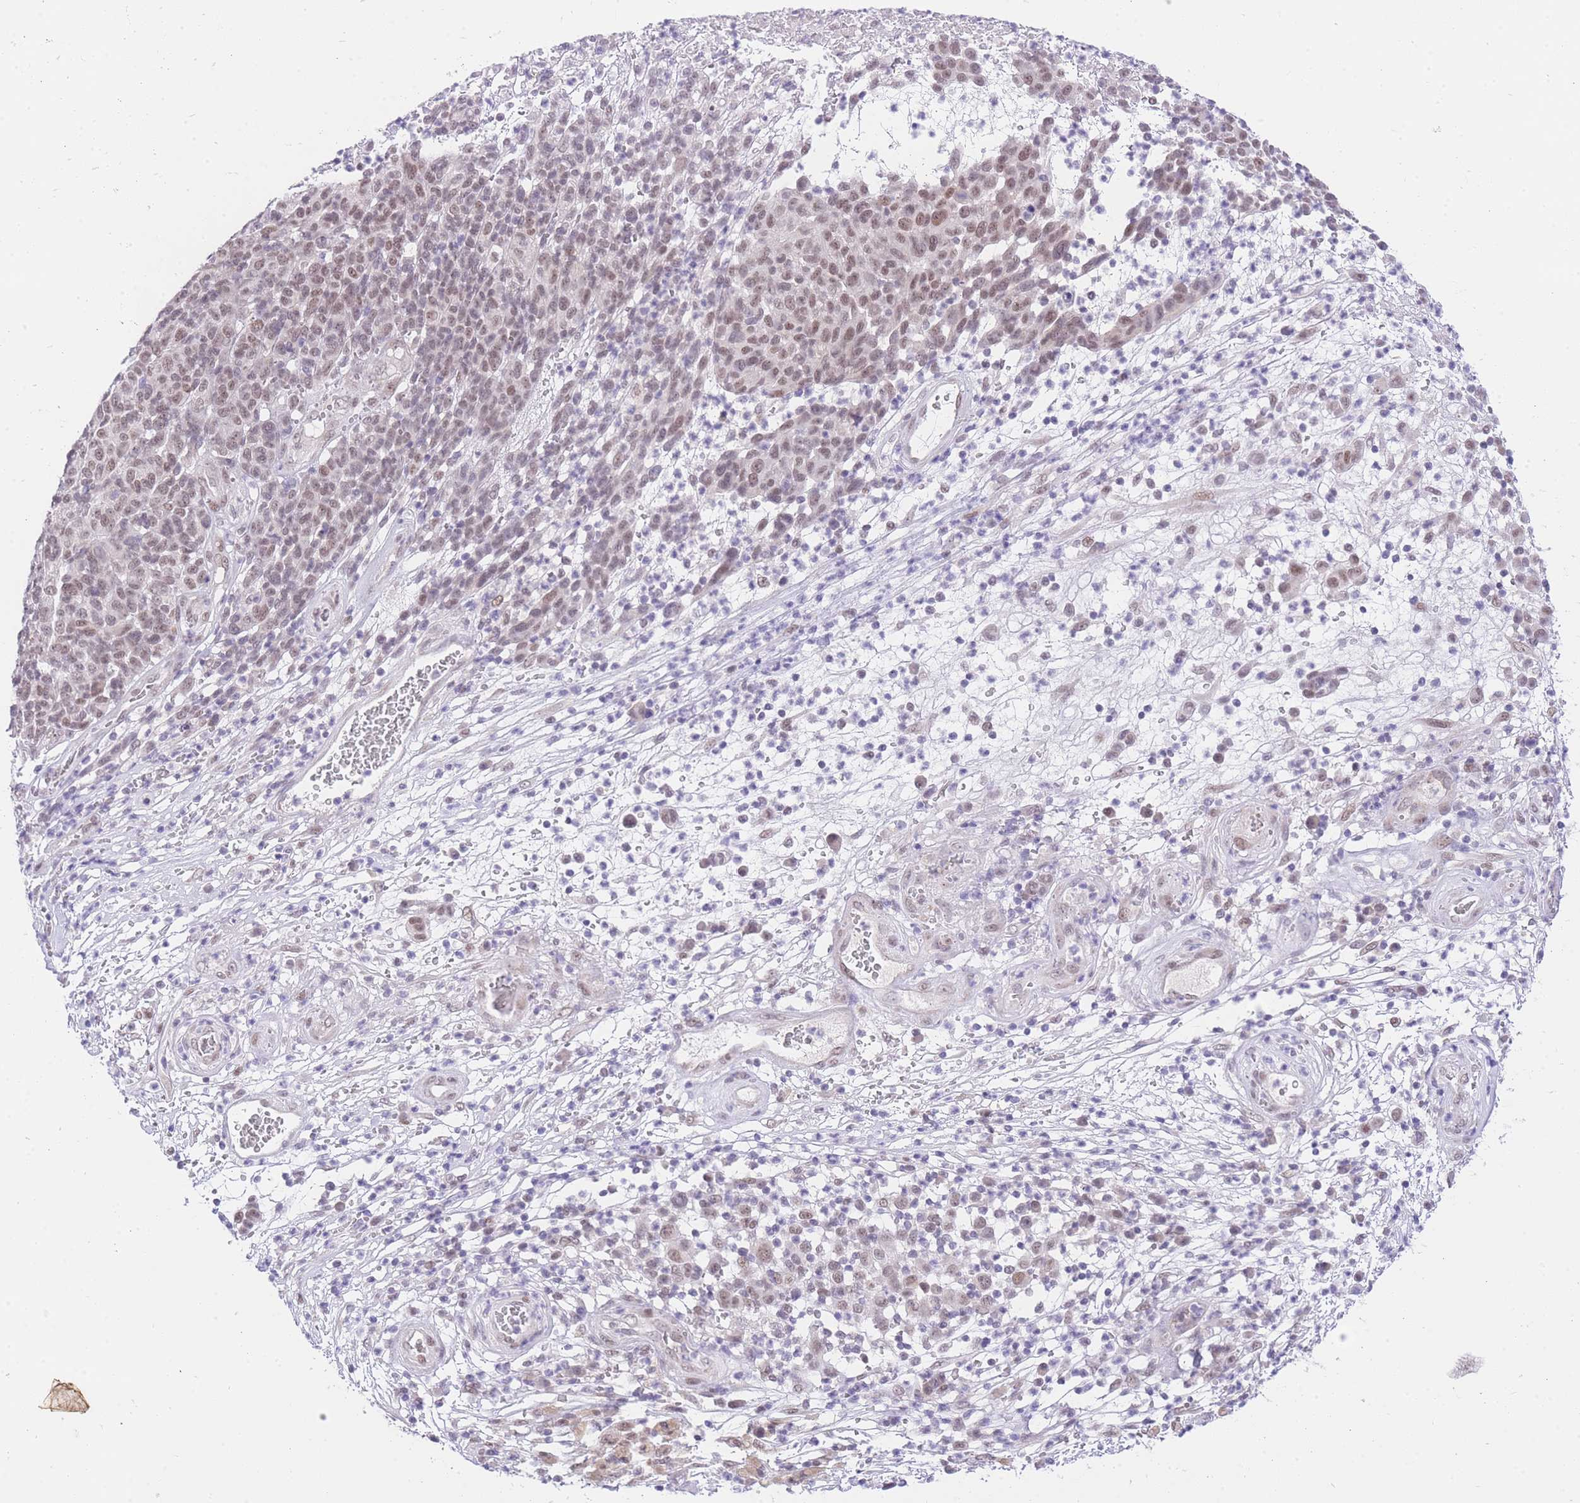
{"staining": {"intensity": "moderate", "quantity": ">75%", "location": "nuclear"}, "tissue": "melanoma", "cell_type": "Tumor cells", "image_type": "cancer", "snomed": [{"axis": "morphology", "description": "Malignant melanoma, NOS"}, {"axis": "topography", "description": "Skin"}], "caption": "DAB immunohistochemical staining of malignant melanoma displays moderate nuclear protein expression in approximately >75% of tumor cells. The protein of interest is shown in brown color, while the nuclei are stained blue.", "gene": "UBXN7", "patient": {"sex": "male", "age": 49}}